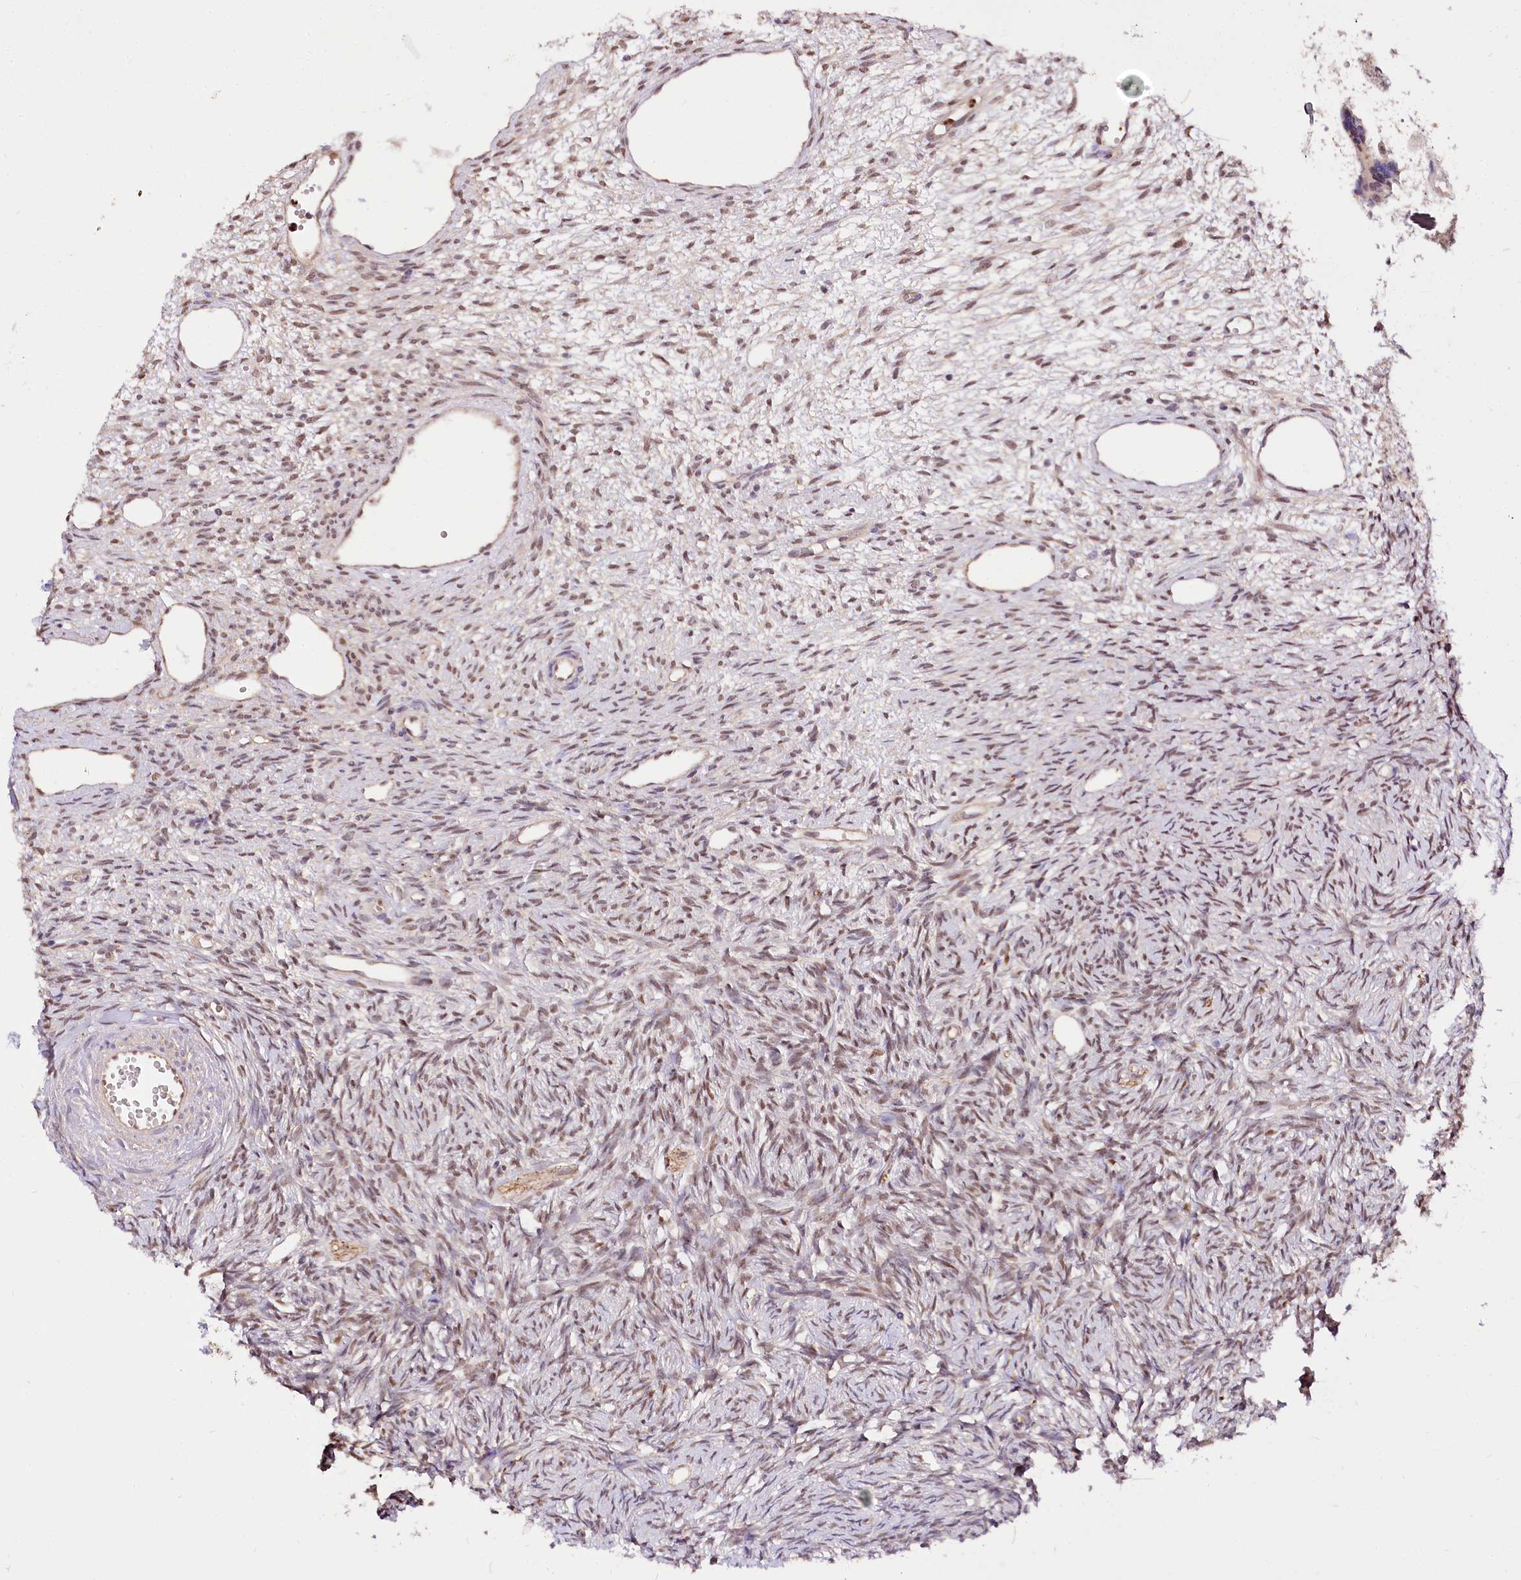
{"staining": {"intensity": "moderate", "quantity": ">75%", "location": "nuclear"}, "tissue": "ovary", "cell_type": "Ovarian stroma cells", "image_type": "normal", "snomed": [{"axis": "morphology", "description": "Normal tissue, NOS"}, {"axis": "topography", "description": "Ovary"}], "caption": "Ovarian stroma cells display medium levels of moderate nuclear expression in about >75% of cells in normal human ovary.", "gene": "GNL3L", "patient": {"sex": "female", "age": 51}}